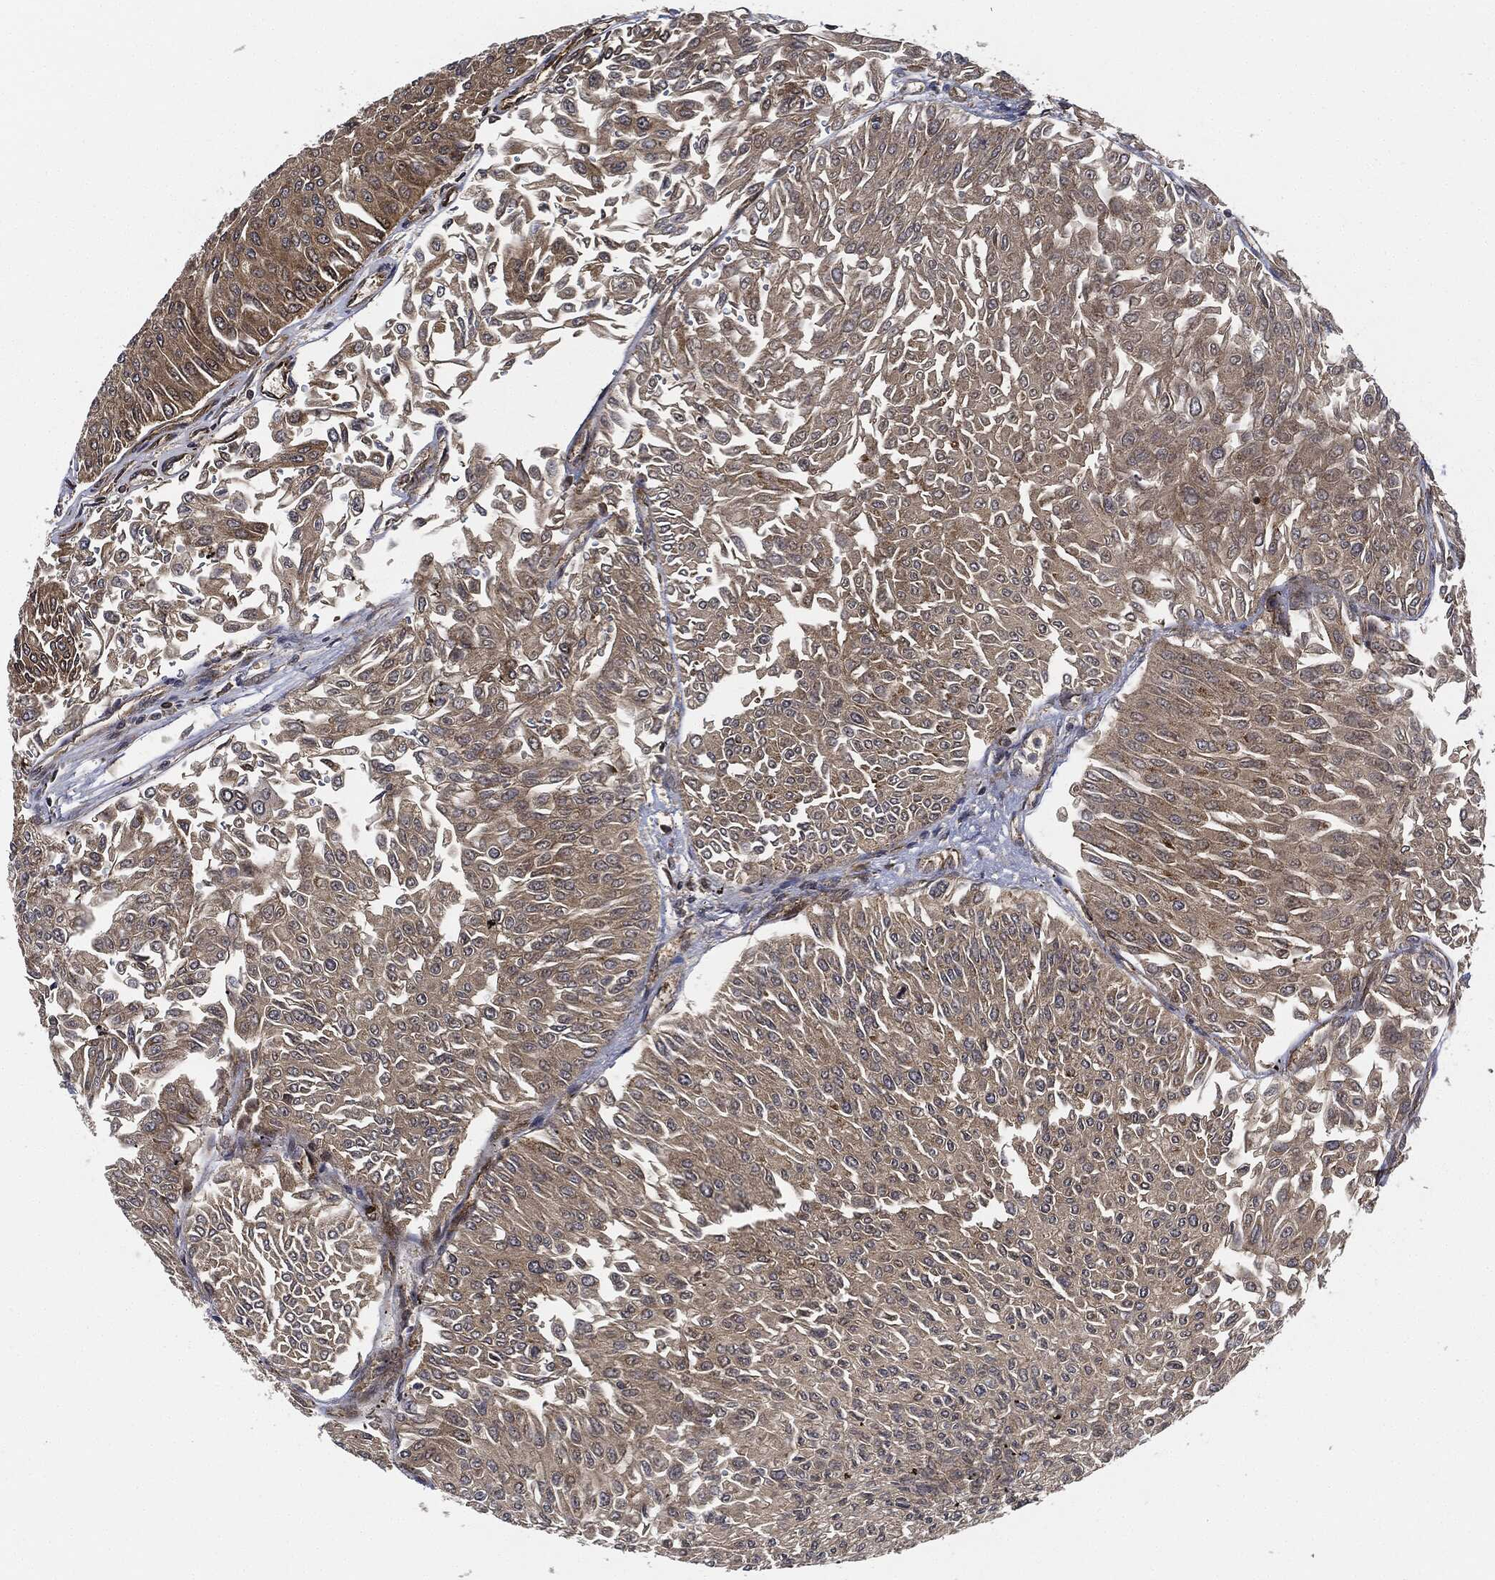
{"staining": {"intensity": "weak", "quantity": ">75%", "location": "cytoplasmic/membranous"}, "tissue": "urothelial cancer", "cell_type": "Tumor cells", "image_type": "cancer", "snomed": [{"axis": "morphology", "description": "Urothelial carcinoma, Low grade"}, {"axis": "topography", "description": "Urinary bladder"}], "caption": "Immunohistochemistry (IHC) micrograph of neoplastic tissue: urothelial cancer stained using immunohistochemistry shows low levels of weak protein expression localized specifically in the cytoplasmic/membranous of tumor cells, appearing as a cytoplasmic/membranous brown color.", "gene": "RNASEL", "patient": {"sex": "male", "age": 67}}